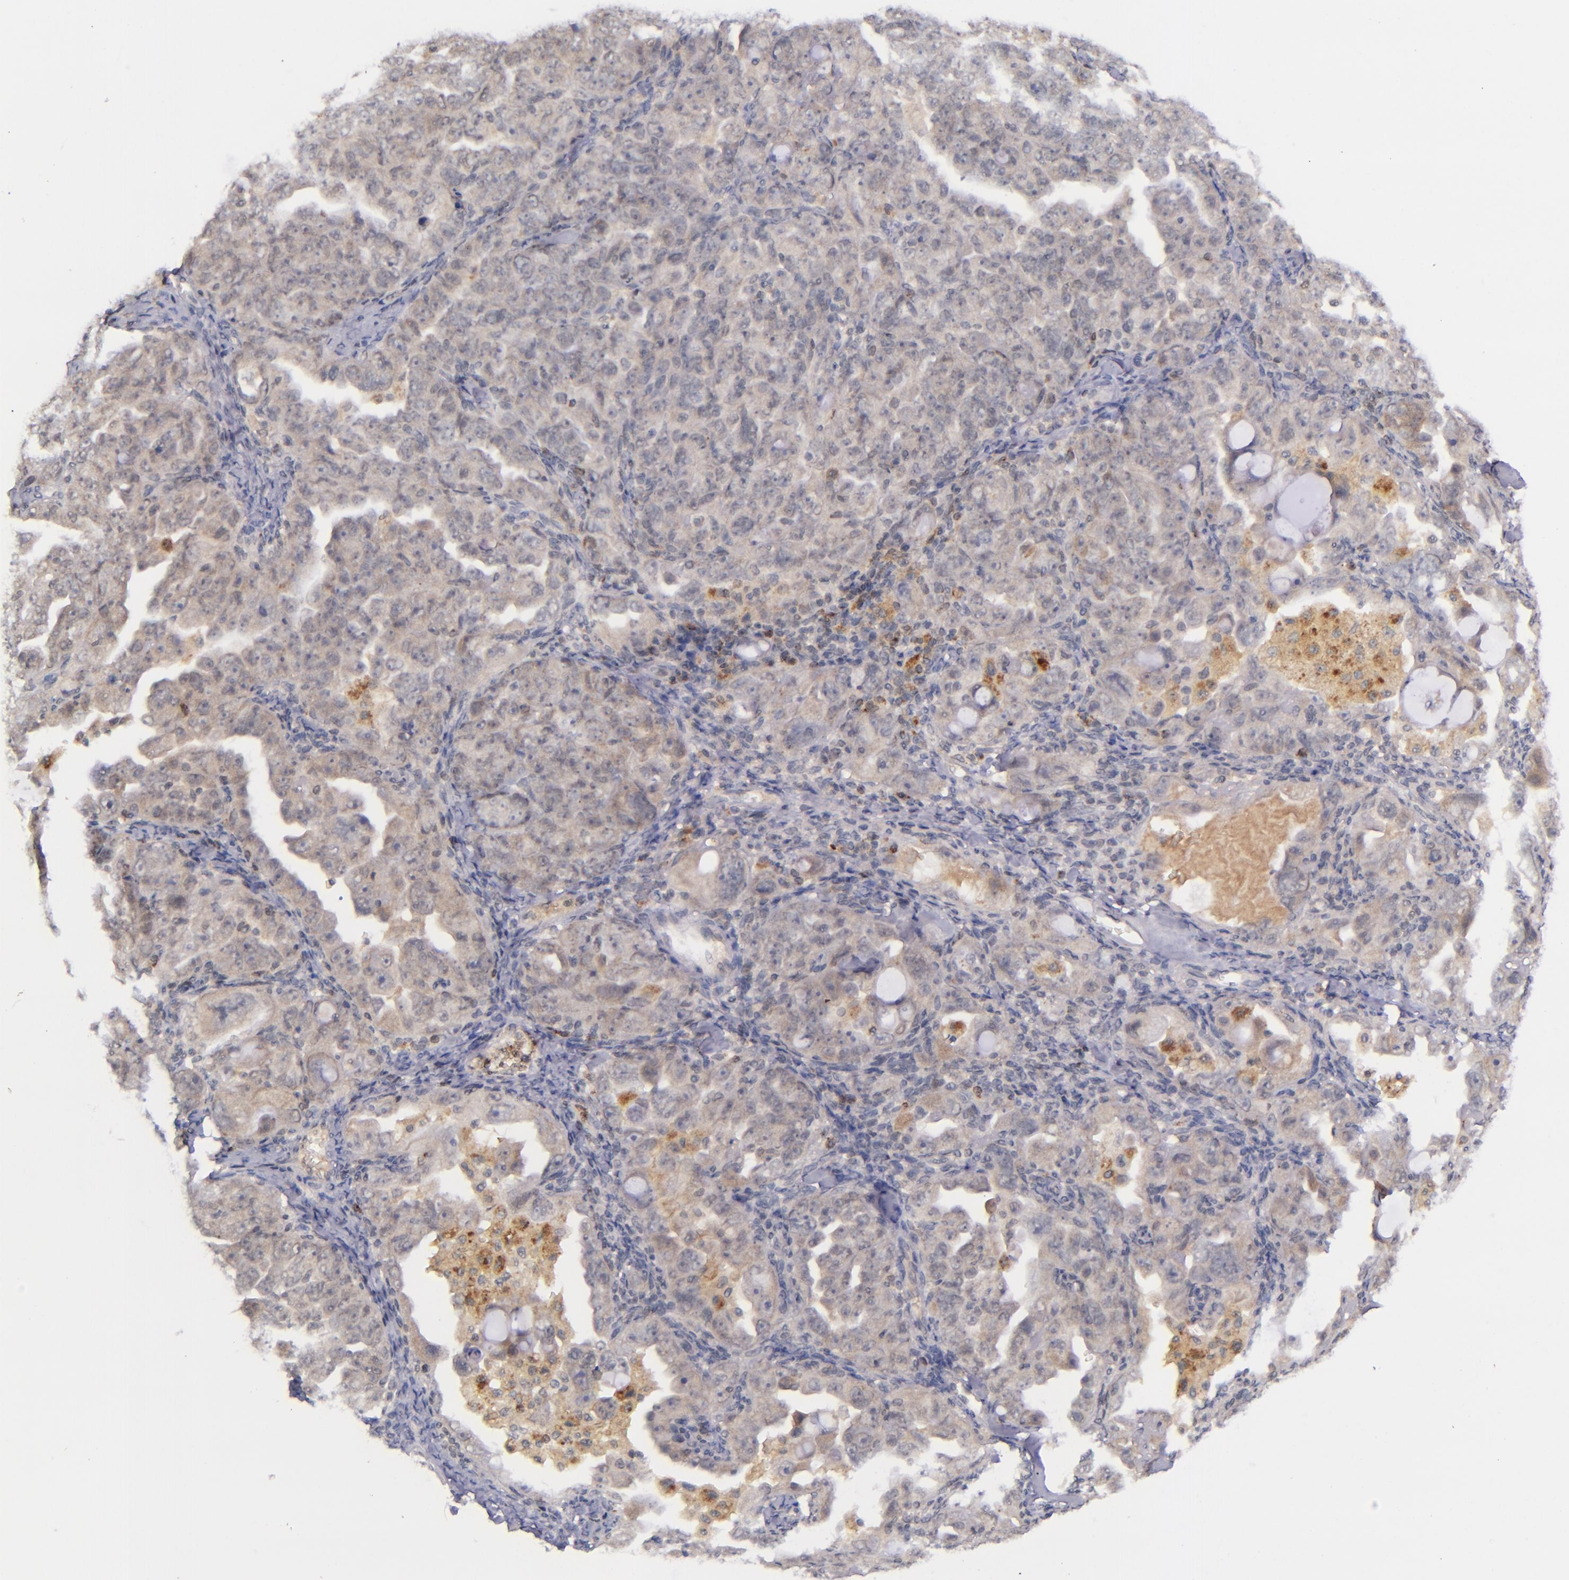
{"staining": {"intensity": "weak", "quantity": "25%-75%", "location": "cytoplasmic/membranous"}, "tissue": "ovarian cancer", "cell_type": "Tumor cells", "image_type": "cancer", "snomed": [{"axis": "morphology", "description": "Cystadenocarcinoma, serous, NOS"}, {"axis": "topography", "description": "Ovary"}], "caption": "Weak cytoplasmic/membranous protein expression is present in approximately 25%-75% of tumor cells in ovarian cancer (serous cystadenocarcinoma).", "gene": "SELL", "patient": {"sex": "female", "age": 66}}